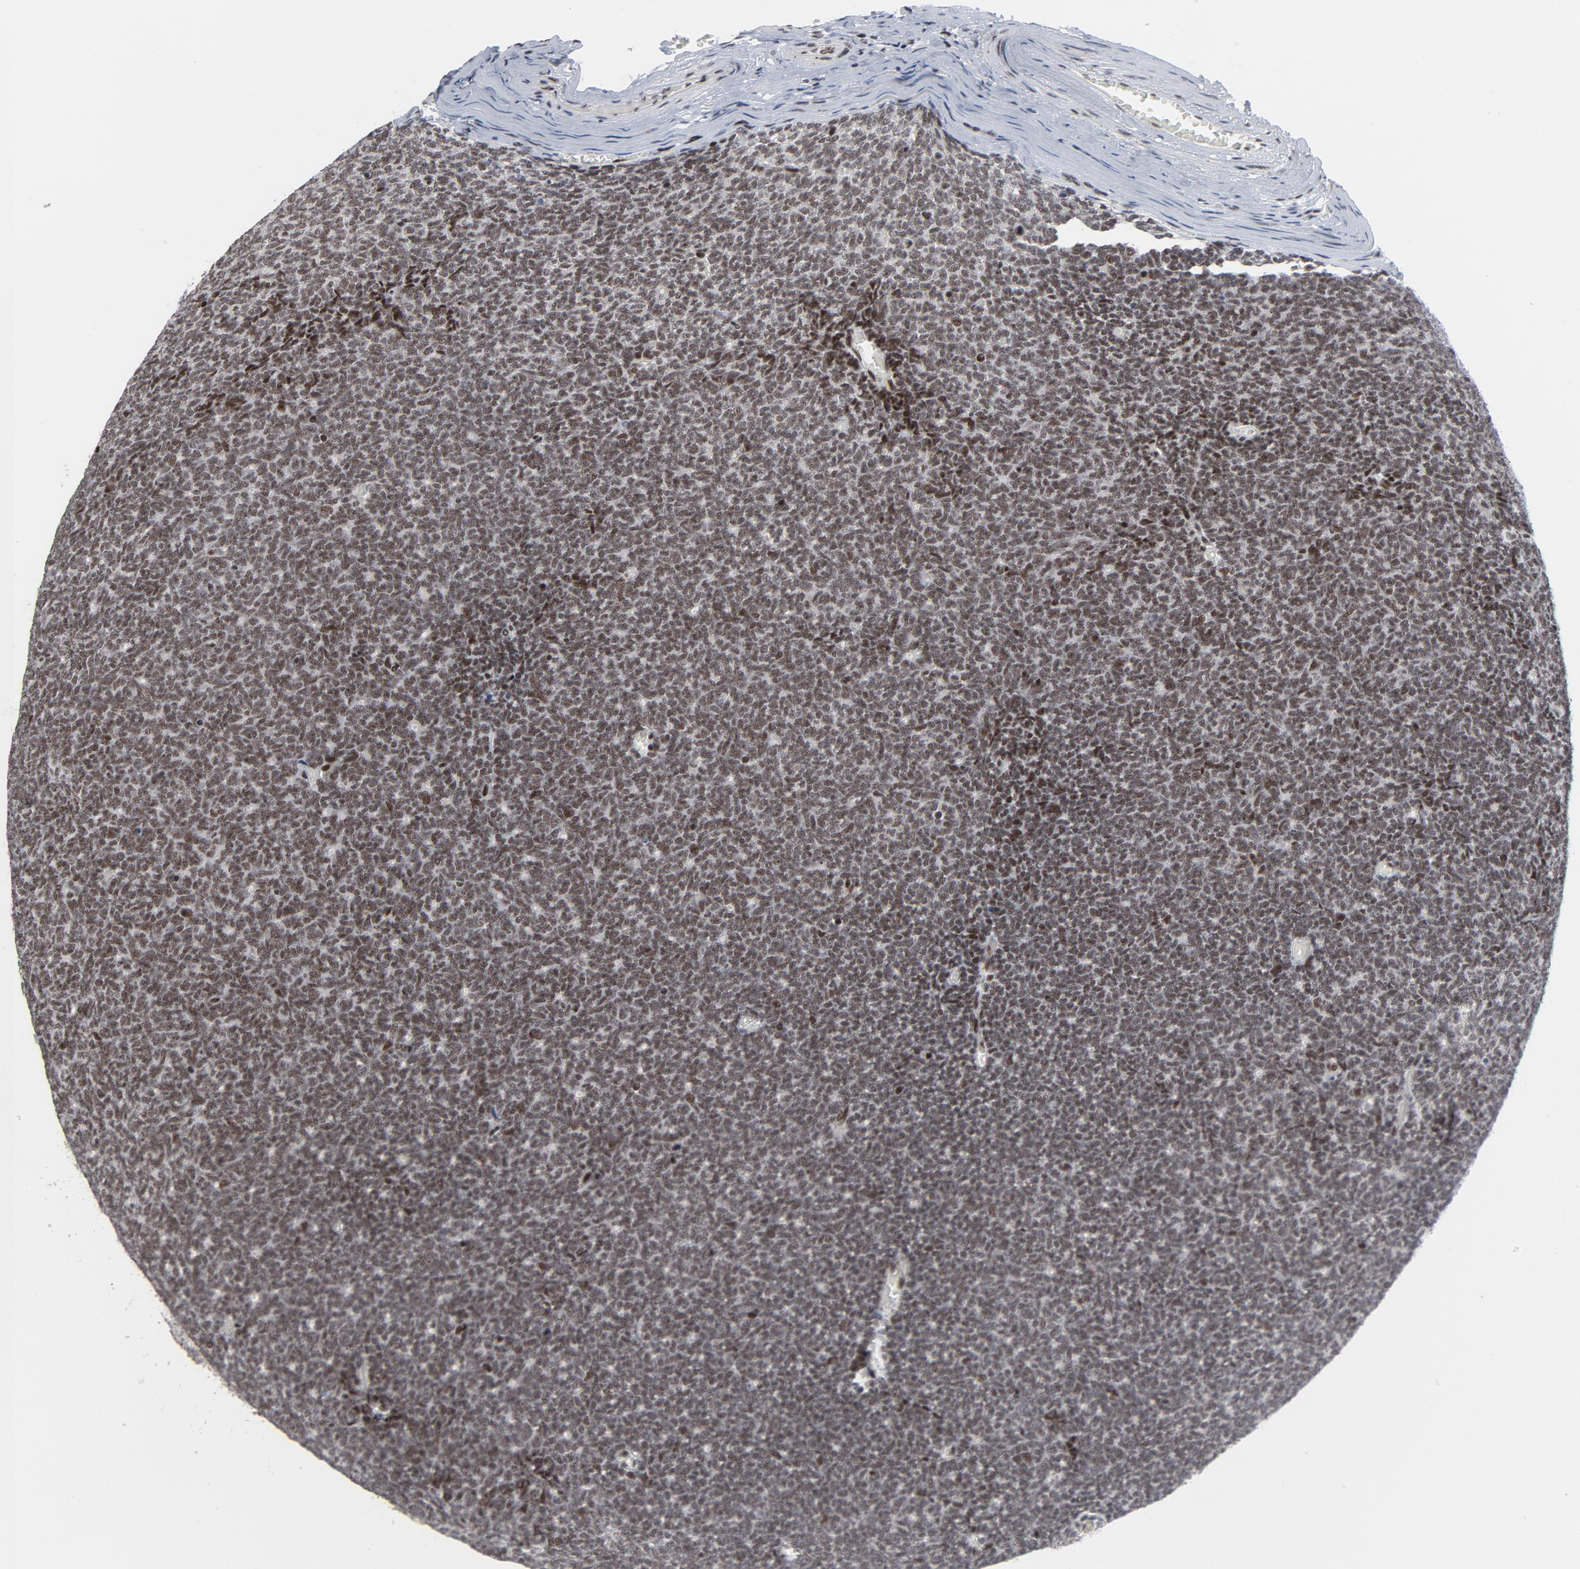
{"staining": {"intensity": "weak", "quantity": ">75%", "location": "nuclear"}, "tissue": "renal cancer", "cell_type": "Tumor cells", "image_type": "cancer", "snomed": [{"axis": "morphology", "description": "Neoplasm, malignant, NOS"}, {"axis": "topography", "description": "Kidney"}], "caption": "Protein staining of renal cancer tissue reveals weak nuclear positivity in about >75% of tumor cells.", "gene": "GABPA", "patient": {"sex": "male", "age": 28}}